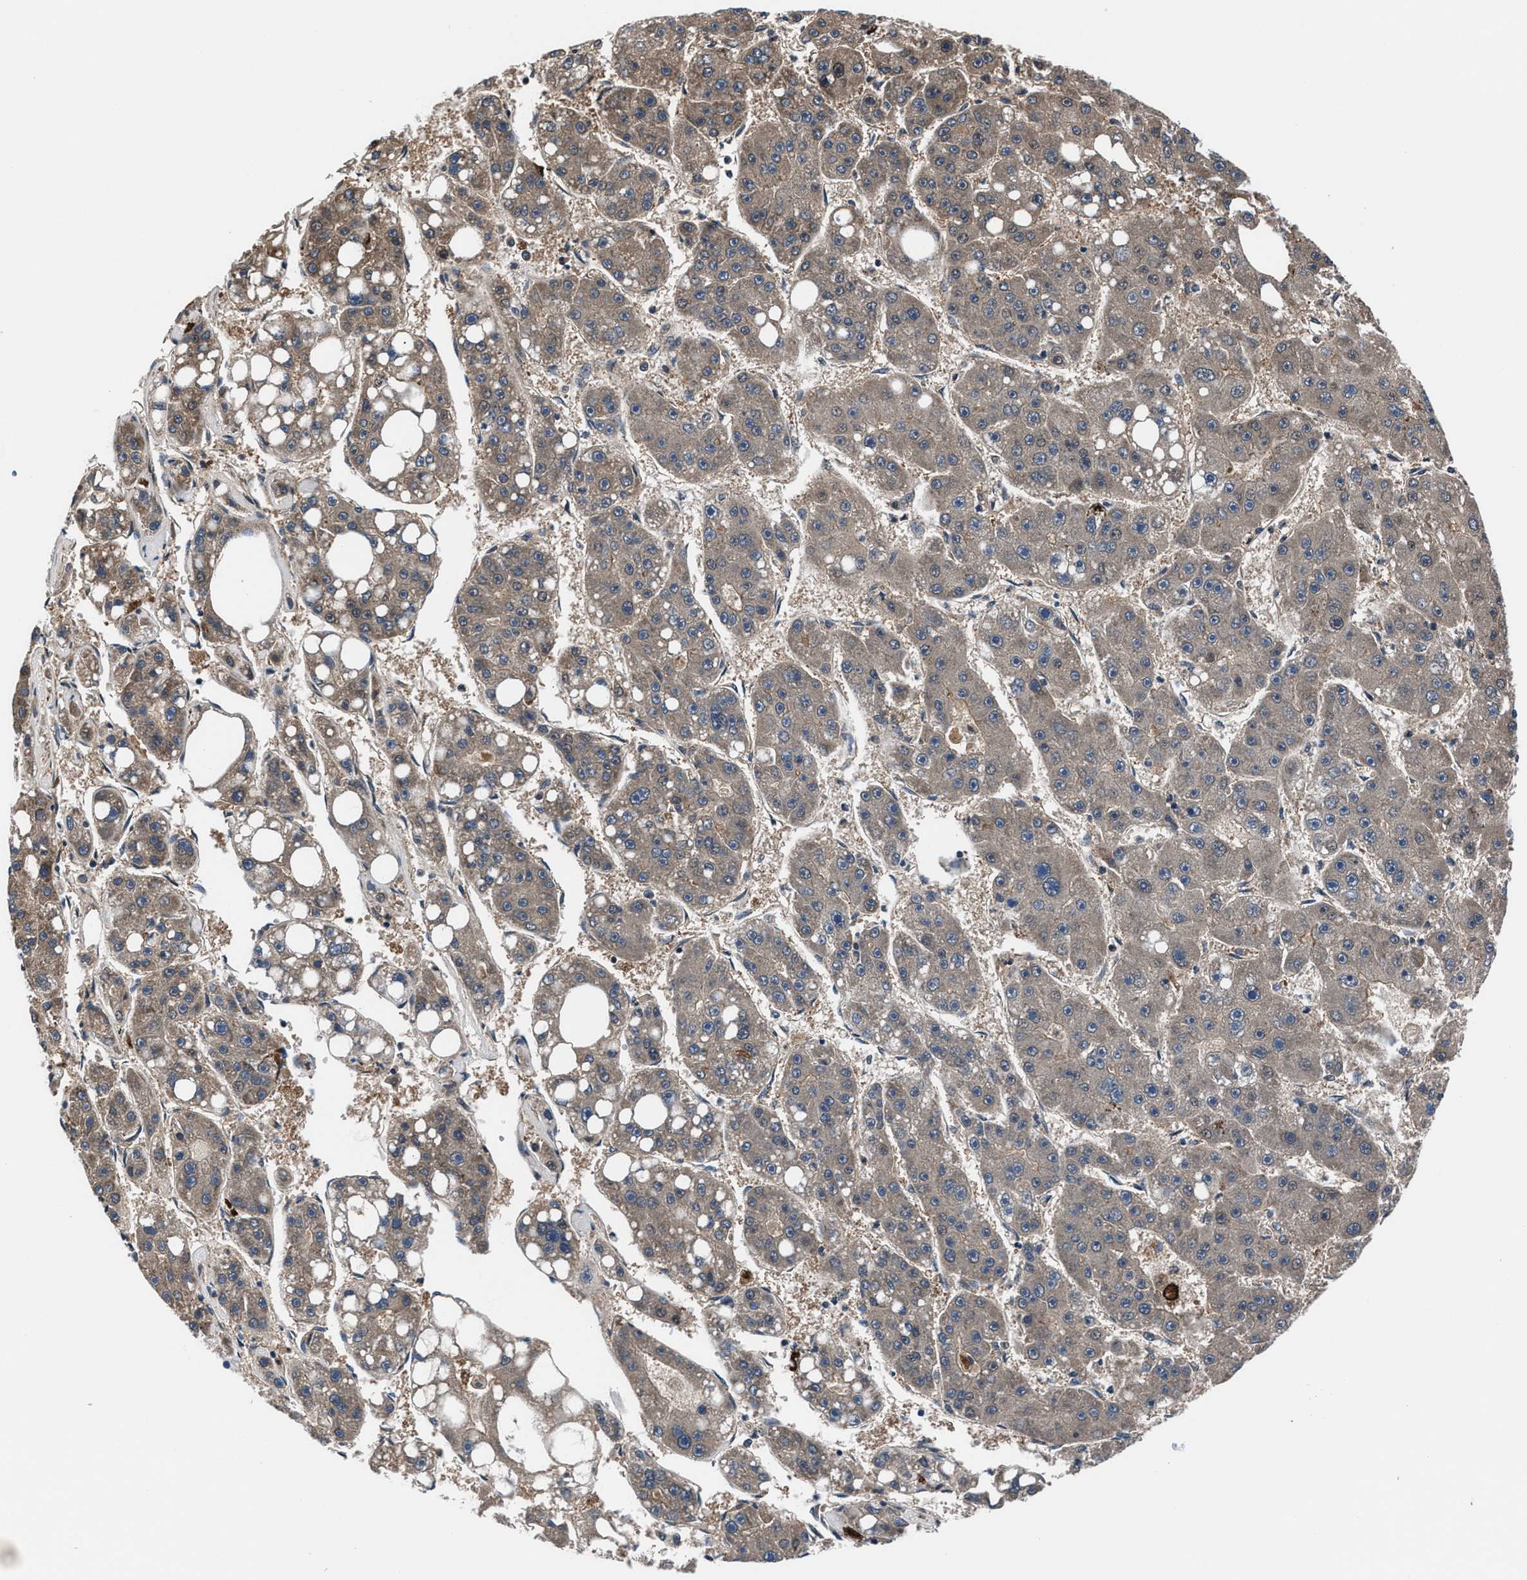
{"staining": {"intensity": "weak", "quantity": "<25%", "location": "cytoplasmic/membranous"}, "tissue": "liver cancer", "cell_type": "Tumor cells", "image_type": "cancer", "snomed": [{"axis": "morphology", "description": "Carcinoma, Hepatocellular, NOS"}, {"axis": "topography", "description": "Liver"}], "caption": "The photomicrograph shows no significant positivity in tumor cells of liver hepatocellular carcinoma.", "gene": "PRPSAP2", "patient": {"sex": "female", "age": 61}}